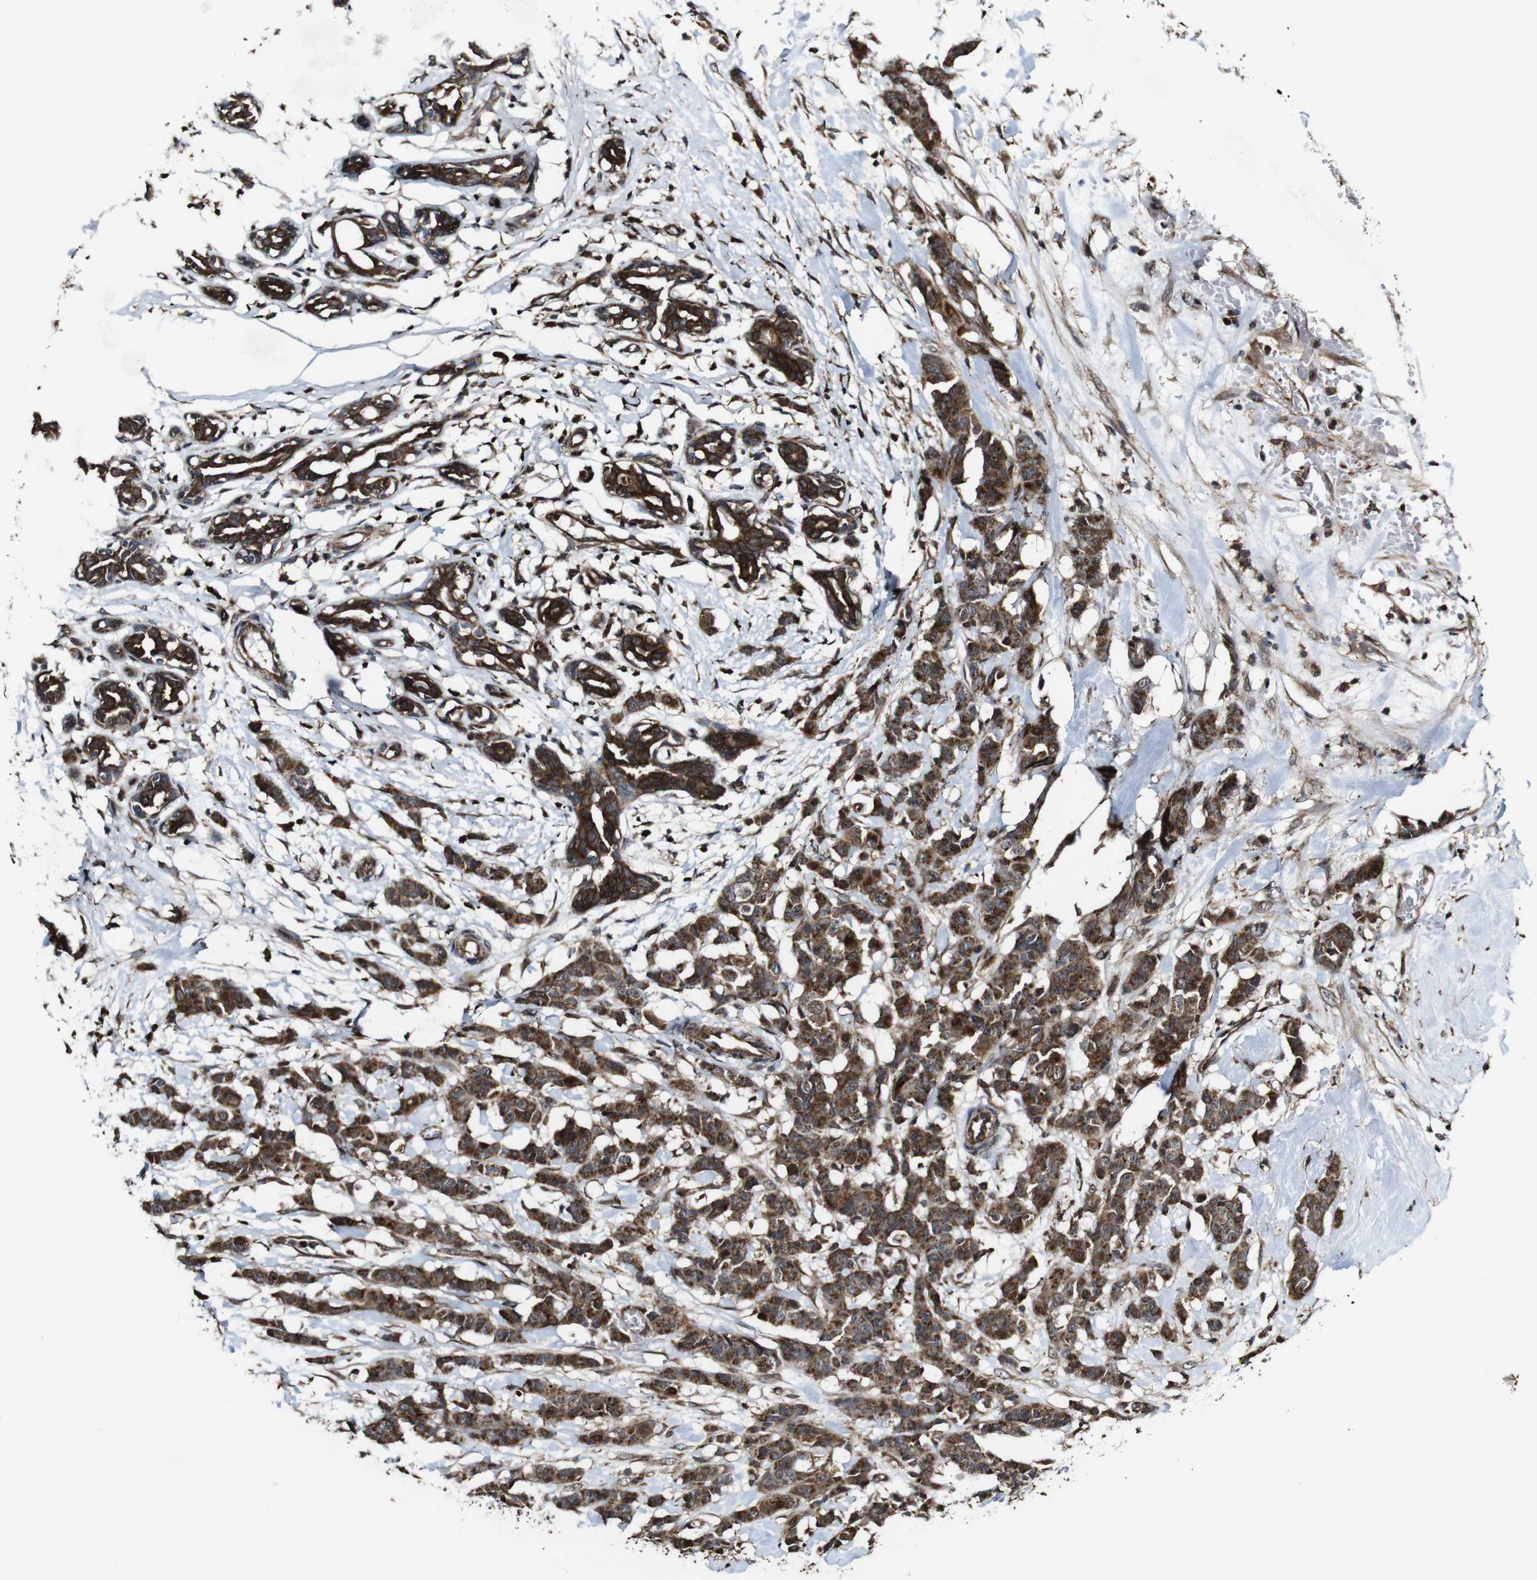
{"staining": {"intensity": "strong", "quantity": "25%-75%", "location": "cytoplasmic/membranous"}, "tissue": "breast cancer", "cell_type": "Tumor cells", "image_type": "cancer", "snomed": [{"axis": "morphology", "description": "Normal tissue, NOS"}, {"axis": "morphology", "description": "Duct carcinoma"}, {"axis": "topography", "description": "Breast"}], "caption": "Immunohistochemistry (DAB (3,3'-diaminobenzidine)) staining of human breast cancer shows strong cytoplasmic/membranous protein expression in about 25%-75% of tumor cells. The protein of interest is shown in brown color, while the nuclei are stained blue.", "gene": "BTN3A3", "patient": {"sex": "female", "age": 40}}